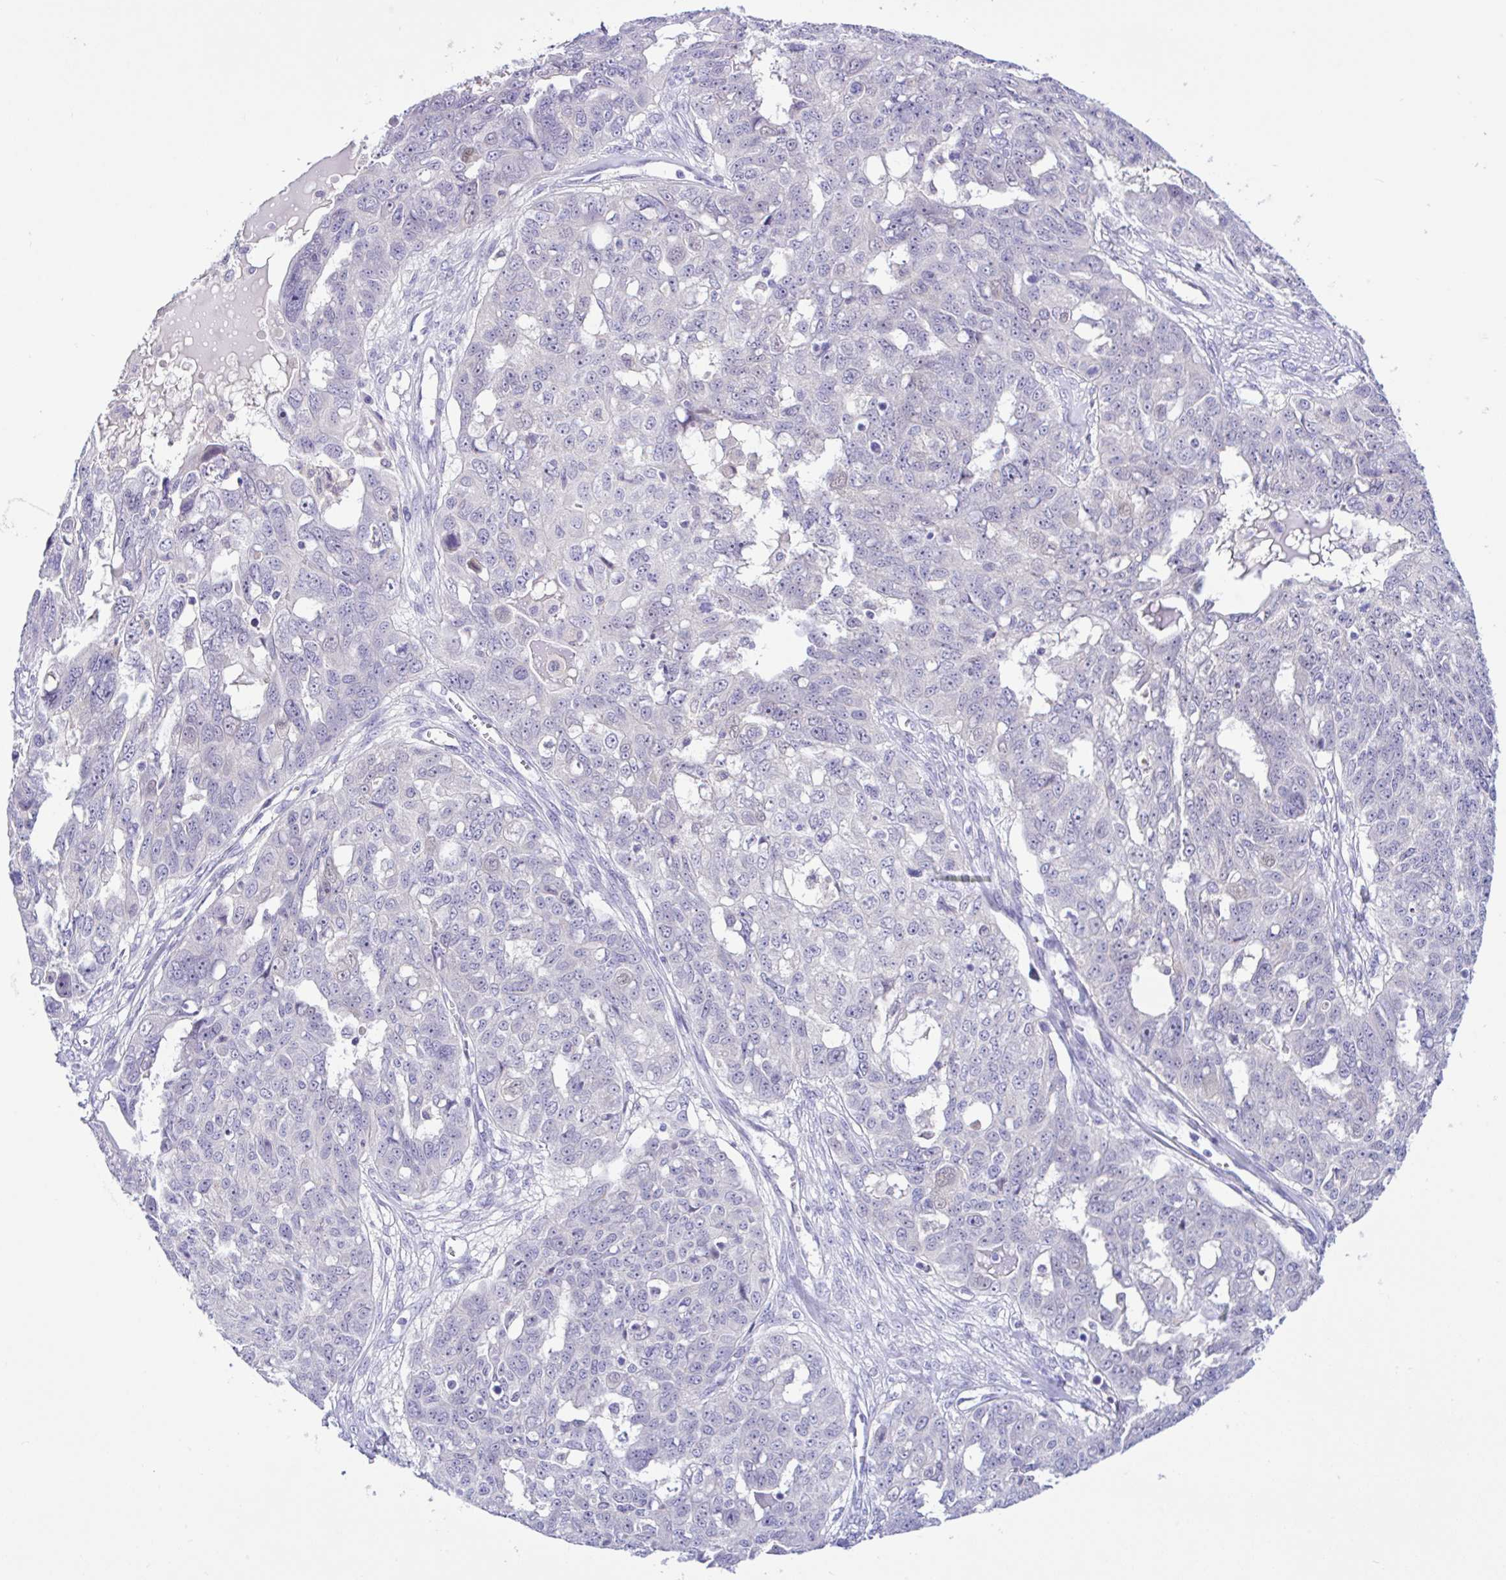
{"staining": {"intensity": "negative", "quantity": "none", "location": "none"}, "tissue": "ovarian cancer", "cell_type": "Tumor cells", "image_type": "cancer", "snomed": [{"axis": "morphology", "description": "Carcinoma, endometroid"}, {"axis": "topography", "description": "Ovary"}], "caption": "Histopathology image shows no protein expression in tumor cells of ovarian endometroid carcinoma tissue. The staining was performed using DAB to visualize the protein expression in brown, while the nuclei were stained in blue with hematoxylin (Magnification: 20x).", "gene": "ANO4", "patient": {"sex": "female", "age": 70}}